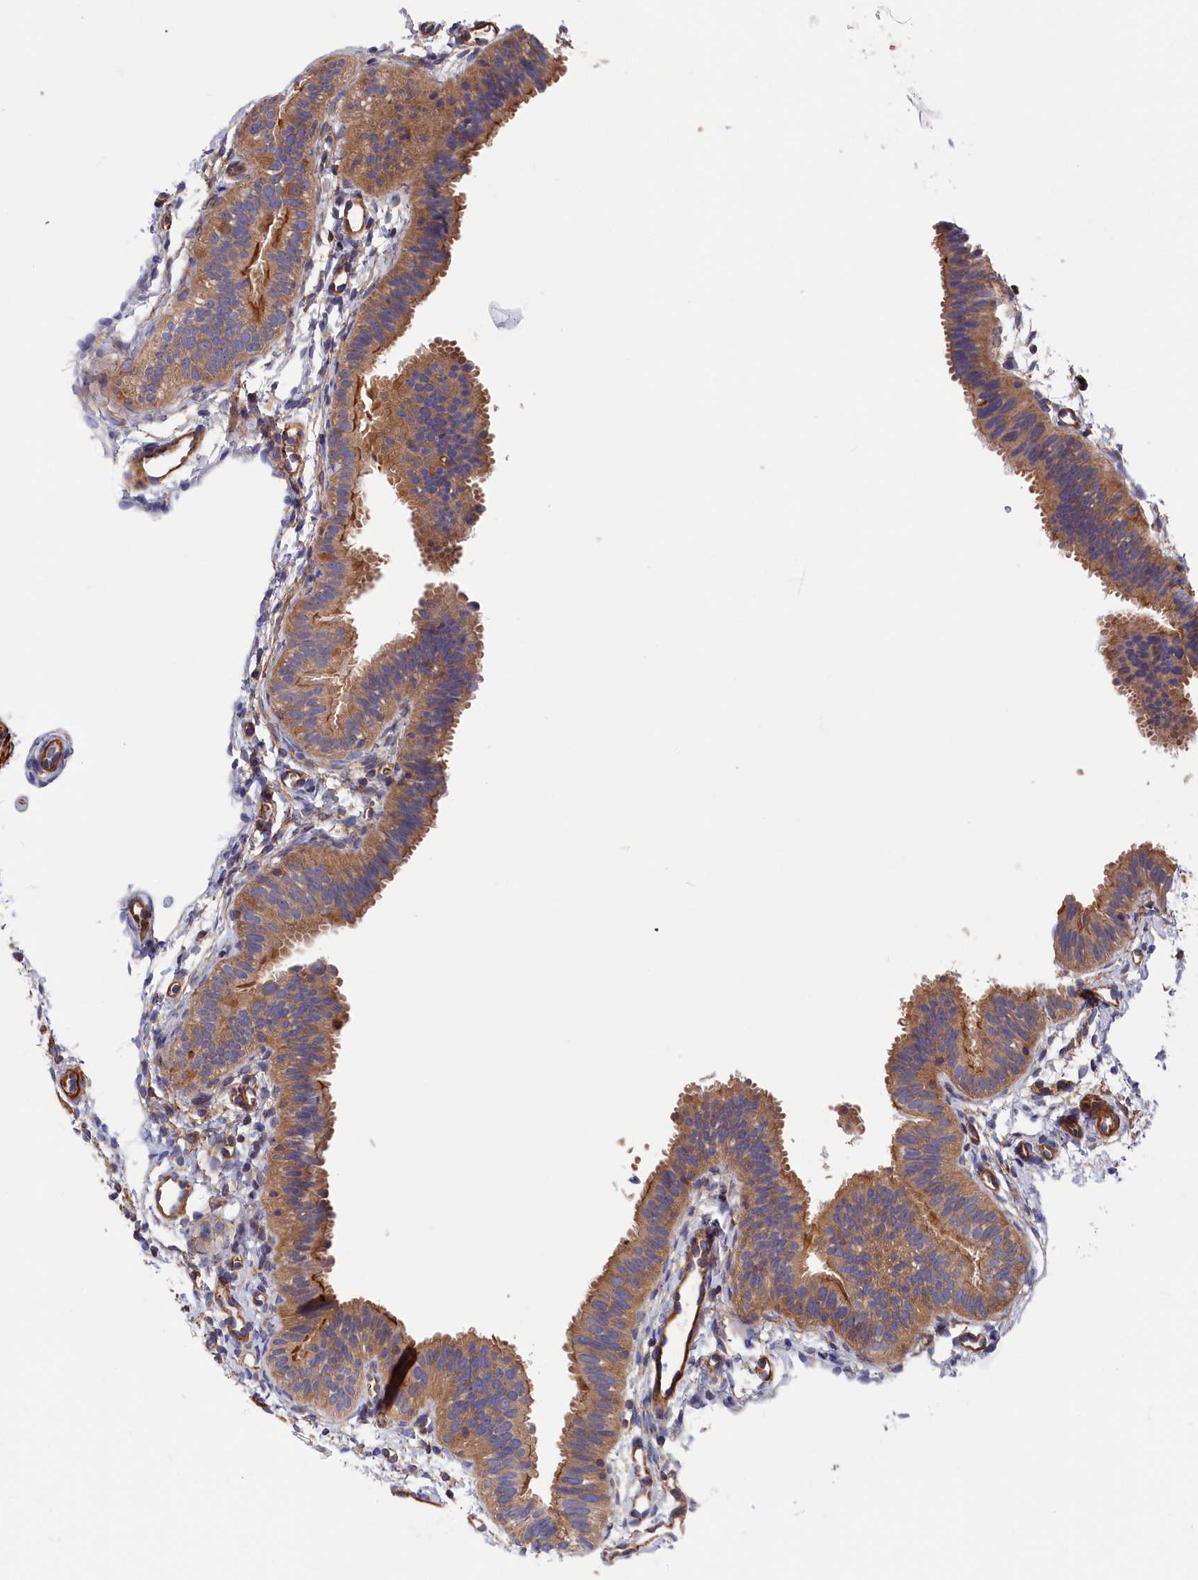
{"staining": {"intensity": "moderate", "quantity": ">75%", "location": "cytoplasmic/membranous"}, "tissue": "fallopian tube", "cell_type": "Glandular cells", "image_type": "normal", "snomed": [{"axis": "morphology", "description": "Normal tissue, NOS"}, {"axis": "topography", "description": "Fallopian tube"}], "caption": "Protein positivity by immunohistochemistry displays moderate cytoplasmic/membranous staining in approximately >75% of glandular cells in benign fallopian tube. Using DAB (brown) and hematoxylin (blue) stains, captured at high magnification using brightfield microscopy.", "gene": "LDHD", "patient": {"sex": "female", "age": 35}}